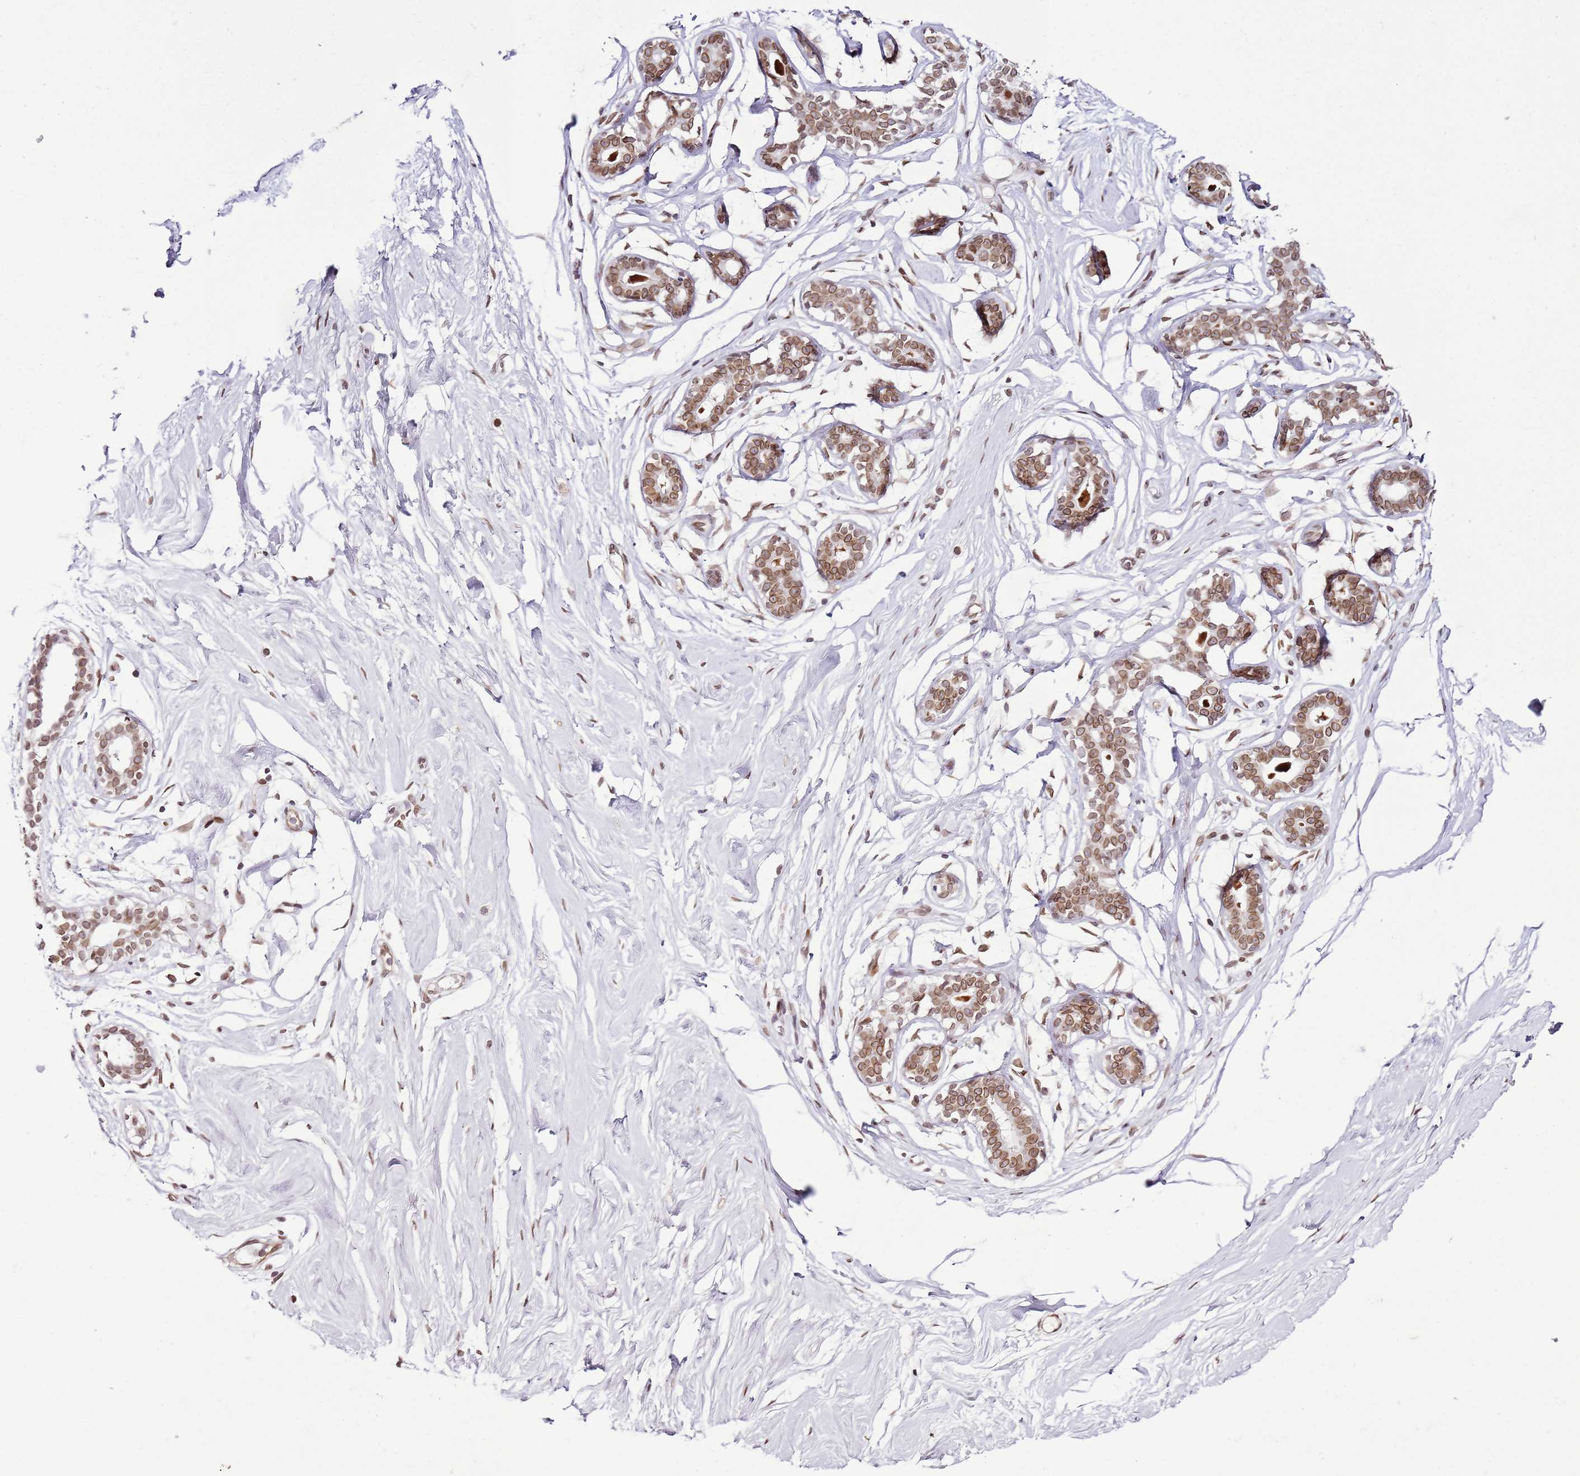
{"staining": {"intensity": "moderate", "quantity": ">75%", "location": "nuclear"}, "tissue": "breast", "cell_type": "Adipocytes", "image_type": "normal", "snomed": [{"axis": "morphology", "description": "Normal tissue, NOS"}, {"axis": "morphology", "description": "Adenoma, NOS"}, {"axis": "topography", "description": "Breast"}], "caption": "DAB immunohistochemical staining of normal breast displays moderate nuclear protein expression in approximately >75% of adipocytes.", "gene": "POU6F1", "patient": {"sex": "female", "age": 23}}